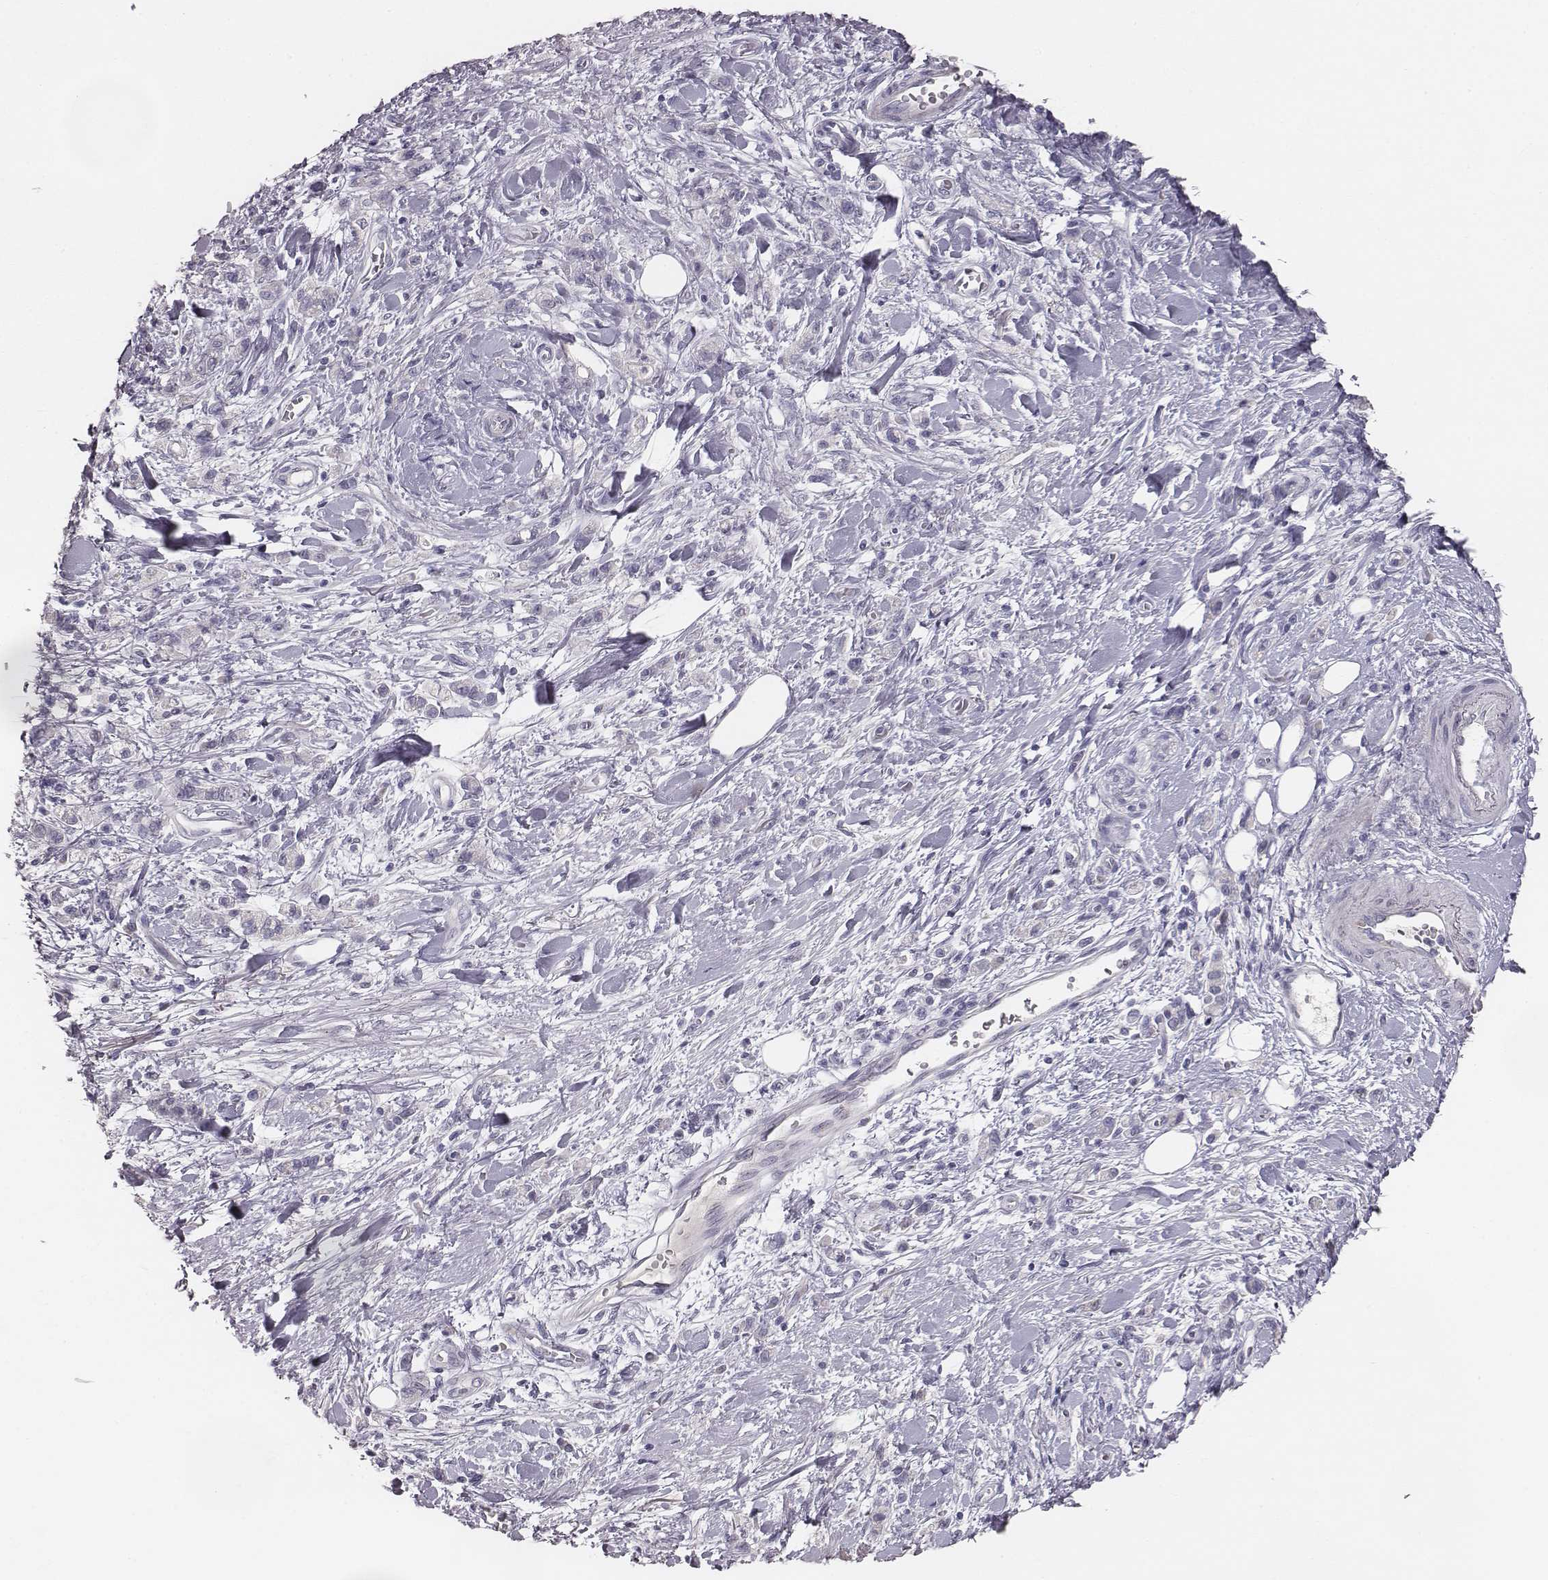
{"staining": {"intensity": "negative", "quantity": "none", "location": "none"}, "tissue": "stomach cancer", "cell_type": "Tumor cells", "image_type": "cancer", "snomed": [{"axis": "morphology", "description": "Adenocarcinoma, NOS"}, {"axis": "topography", "description": "Stomach"}], "caption": "Immunohistochemistry photomicrograph of human stomach cancer stained for a protein (brown), which shows no expression in tumor cells.", "gene": "MYH6", "patient": {"sex": "male", "age": 77}}